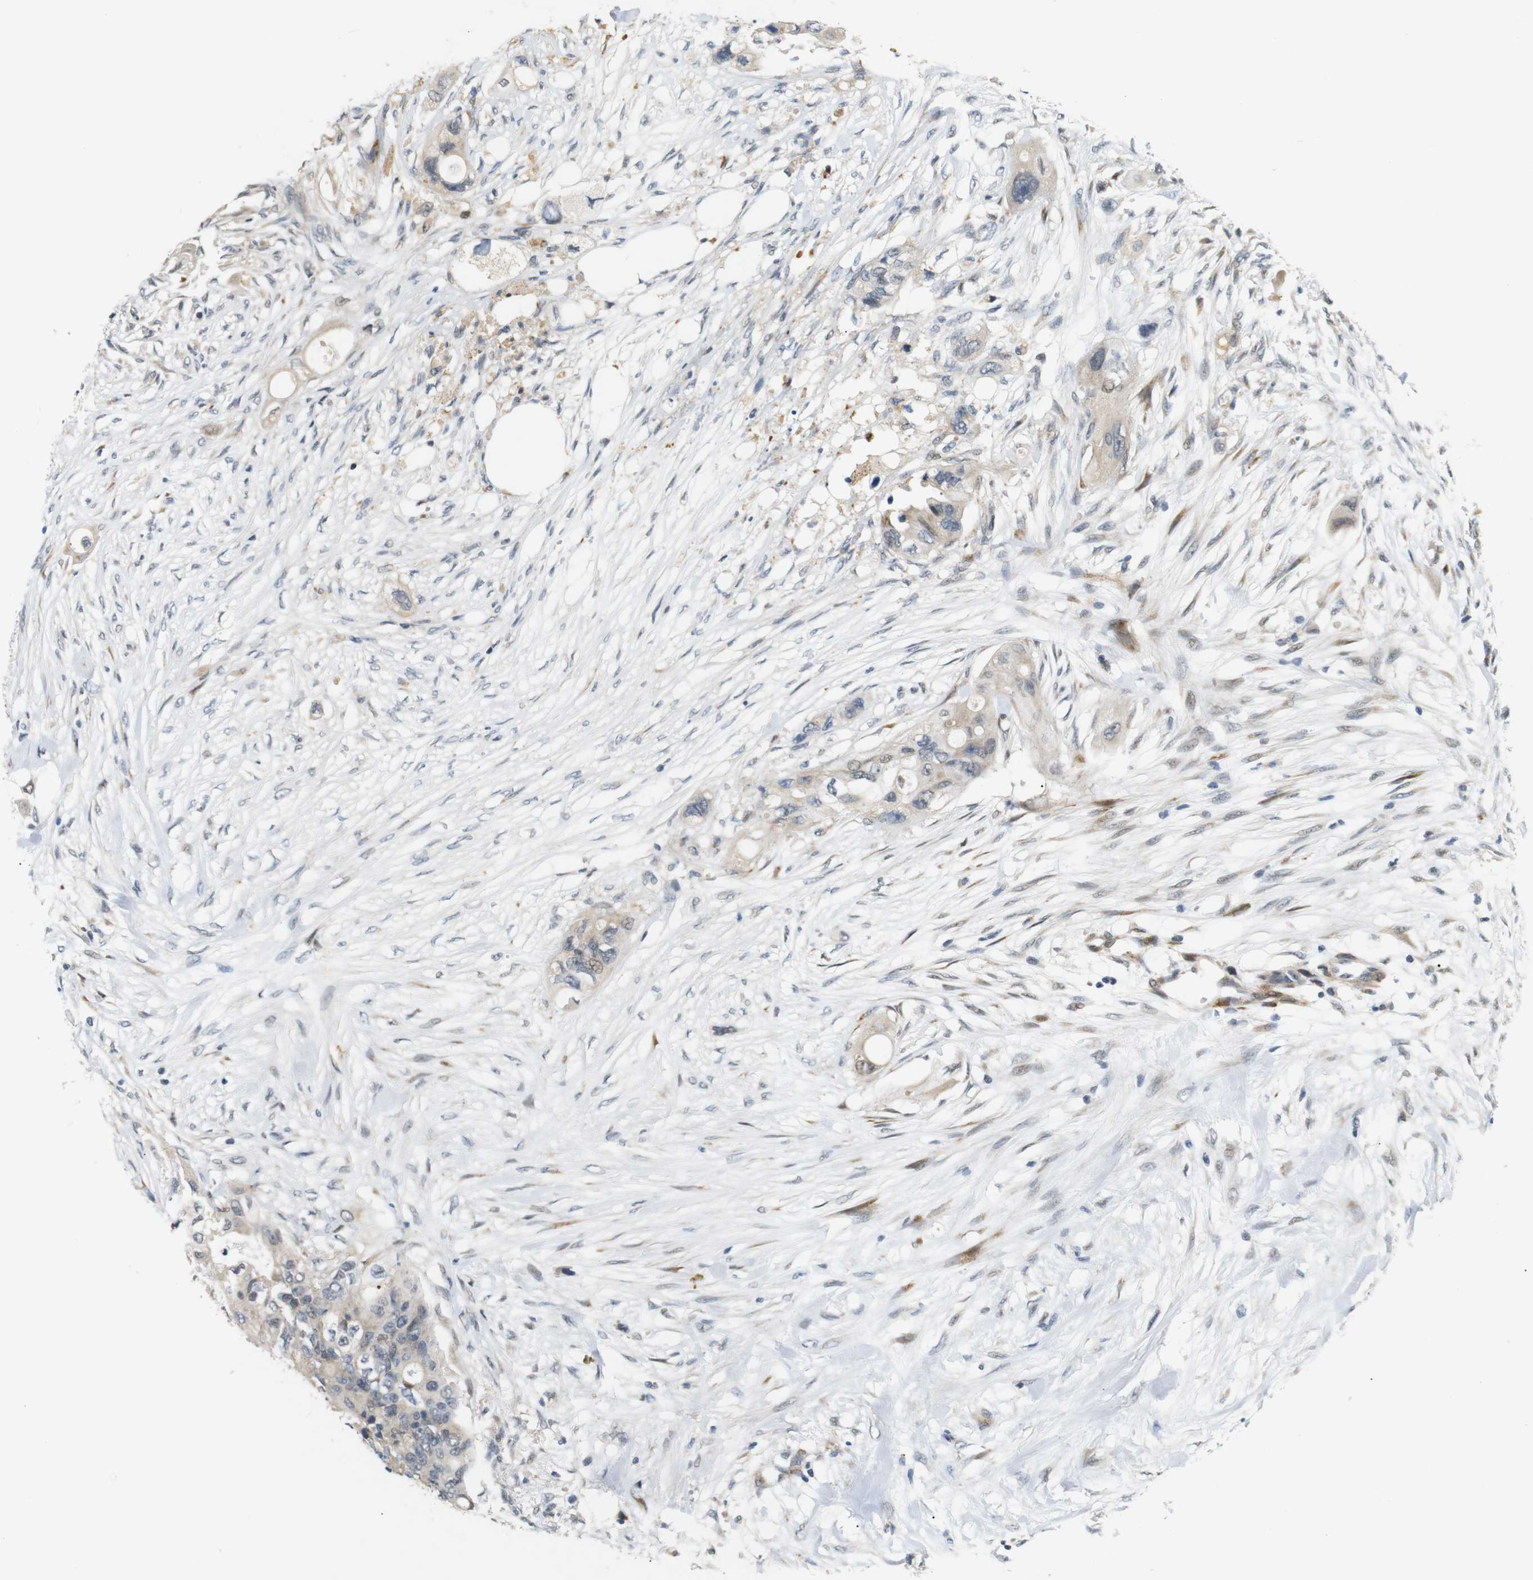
{"staining": {"intensity": "weak", "quantity": ">75%", "location": "cytoplasmic/membranous,nuclear"}, "tissue": "colorectal cancer", "cell_type": "Tumor cells", "image_type": "cancer", "snomed": [{"axis": "morphology", "description": "Adenocarcinoma, NOS"}, {"axis": "topography", "description": "Colon"}], "caption": "This is an image of IHC staining of colorectal adenocarcinoma, which shows weak staining in the cytoplasmic/membranous and nuclear of tumor cells.", "gene": "SYDE1", "patient": {"sex": "female", "age": 57}}